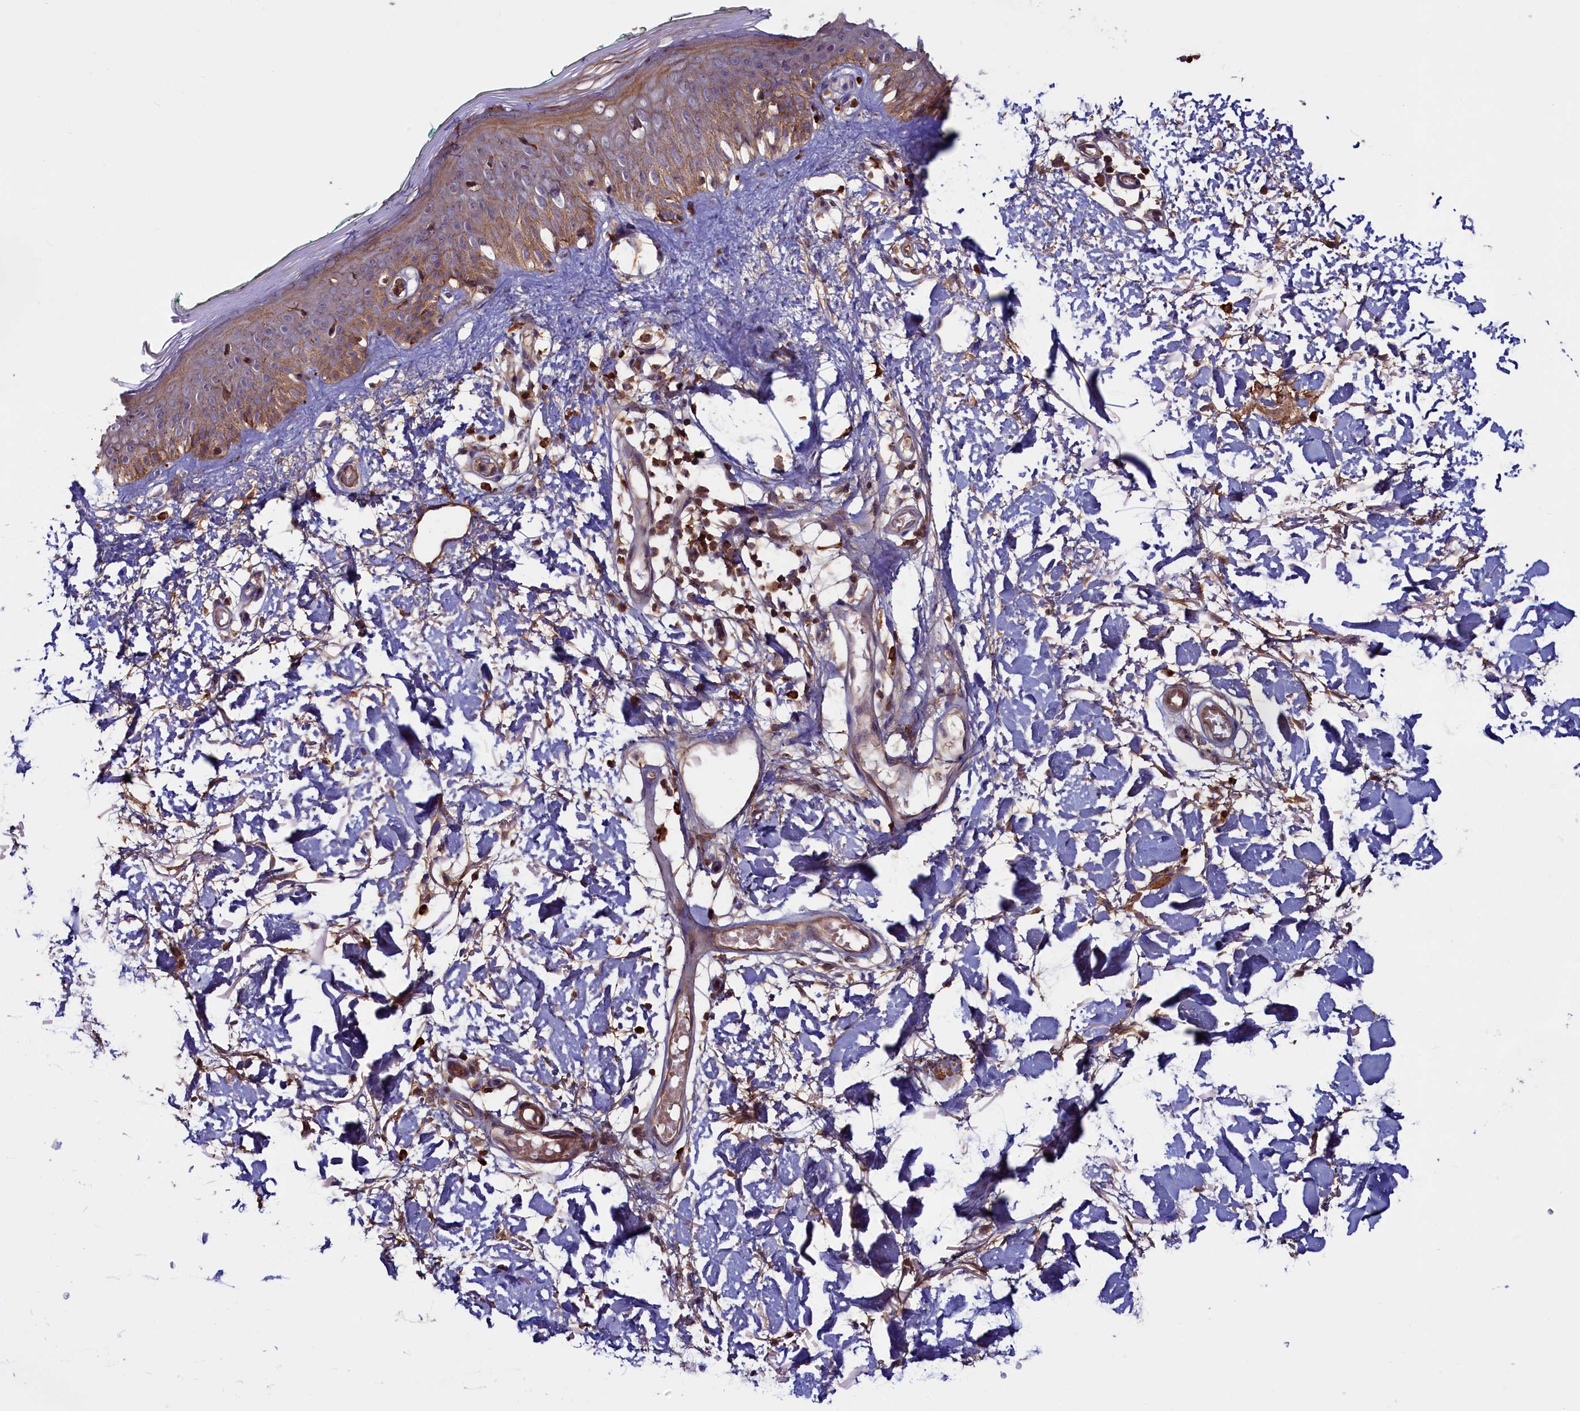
{"staining": {"intensity": "moderate", "quantity": "<25%", "location": "cytoplasmic/membranous"}, "tissue": "skin", "cell_type": "Fibroblasts", "image_type": "normal", "snomed": [{"axis": "morphology", "description": "Normal tissue, NOS"}, {"axis": "topography", "description": "Skin"}], "caption": "Skin was stained to show a protein in brown. There is low levels of moderate cytoplasmic/membranous staining in about <25% of fibroblasts. Using DAB (3,3'-diaminobenzidine) (brown) and hematoxylin (blue) stains, captured at high magnification using brightfield microscopy.", "gene": "DUOXA1", "patient": {"sex": "male", "age": 62}}